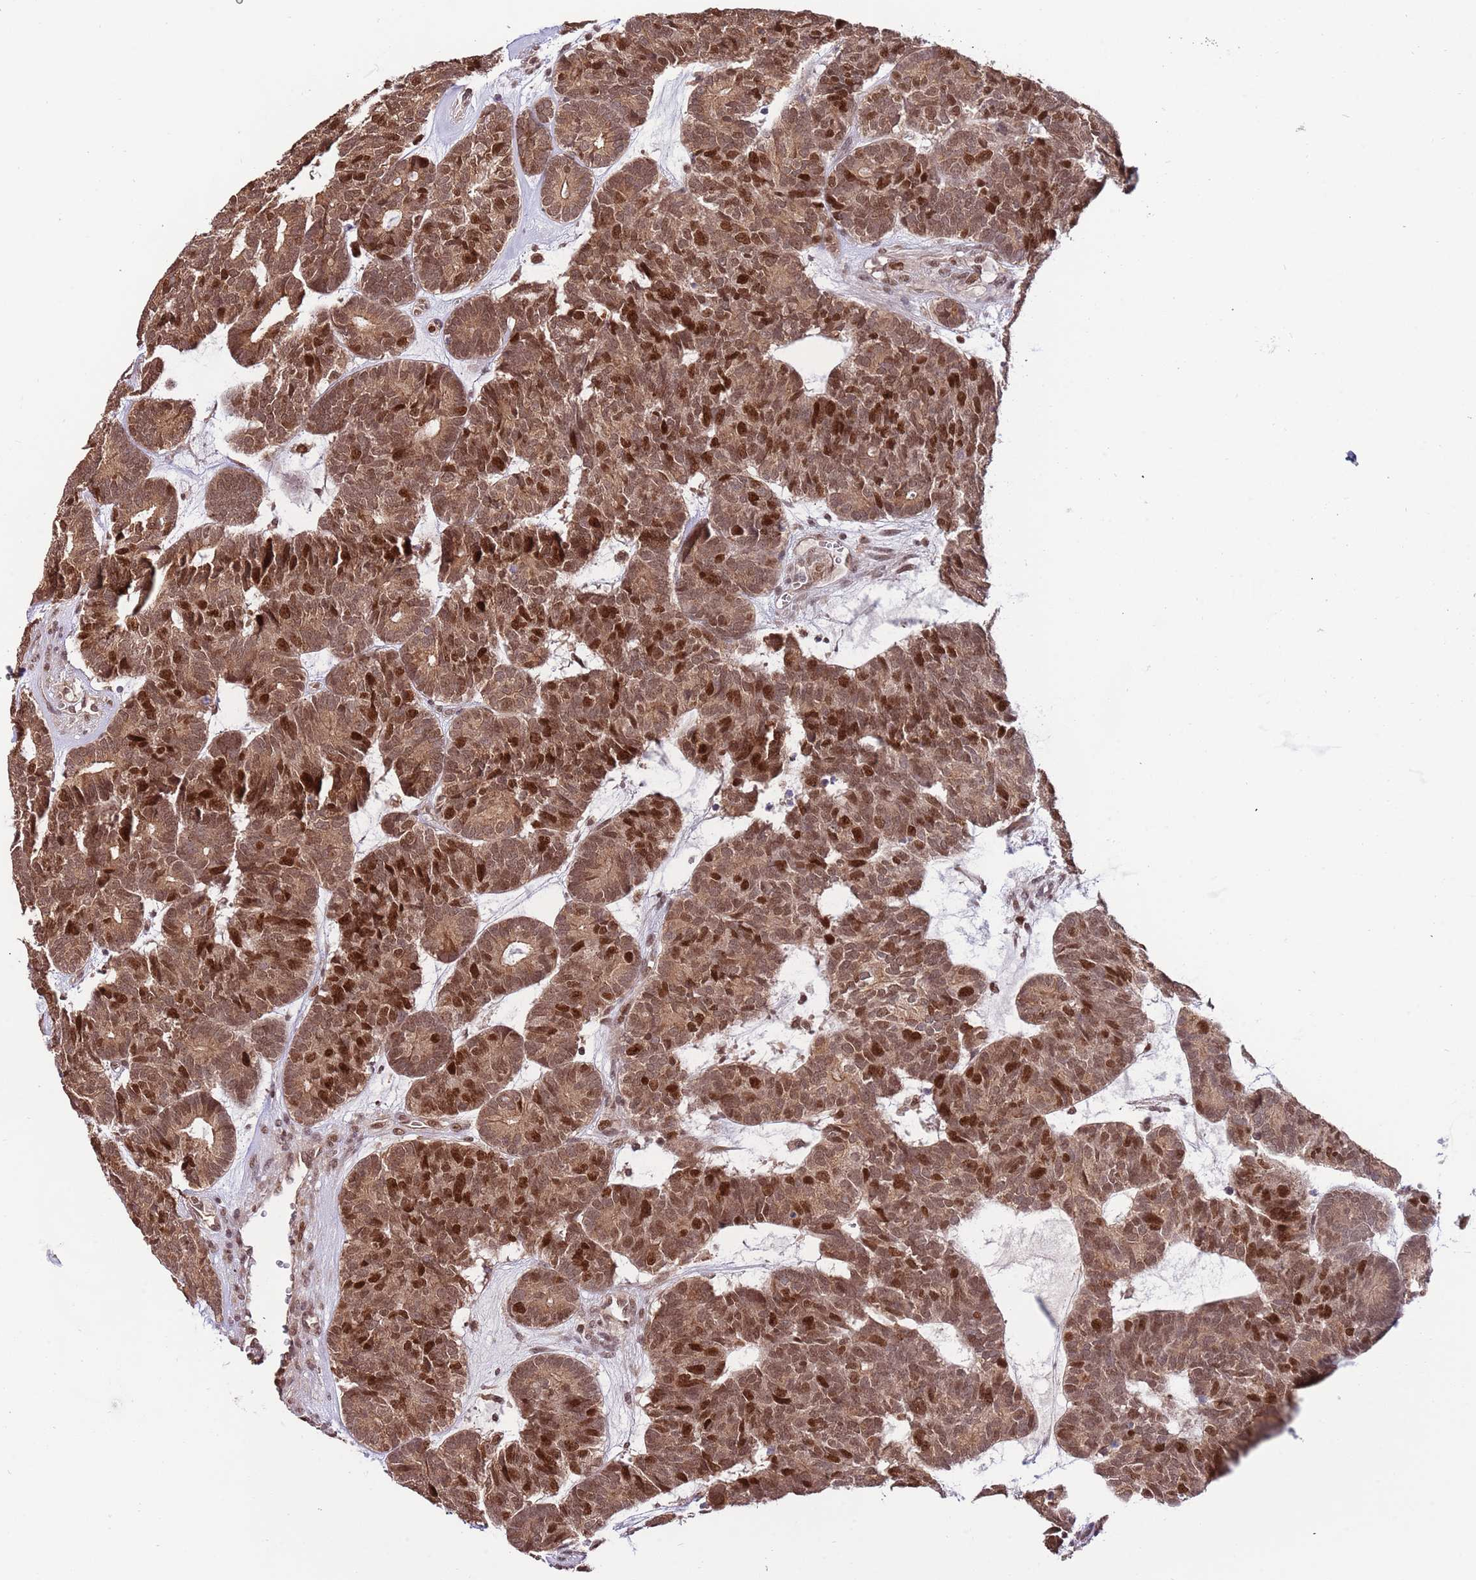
{"staining": {"intensity": "strong", "quantity": ">75%", "location": "cytoplasmic/membranous,nuclear"}, "tissue": "head and neck cancer", "cell_type": "Tumor cells", "image_type": "cancer", "snomed": [{"axis": "morphology", "description": "Adenocarcinoma, NOS"}, {"axis": "topography", "description": "Head-Neck"}], "caption": "Head and neck cancer stained for a protein (brown) reveals strong cytoplasmic/membranous and nuclear positive staining in approximately >75% of tumor cells.", "gene": "RIF1", "patient": {"sex": "female", "age": 81}}